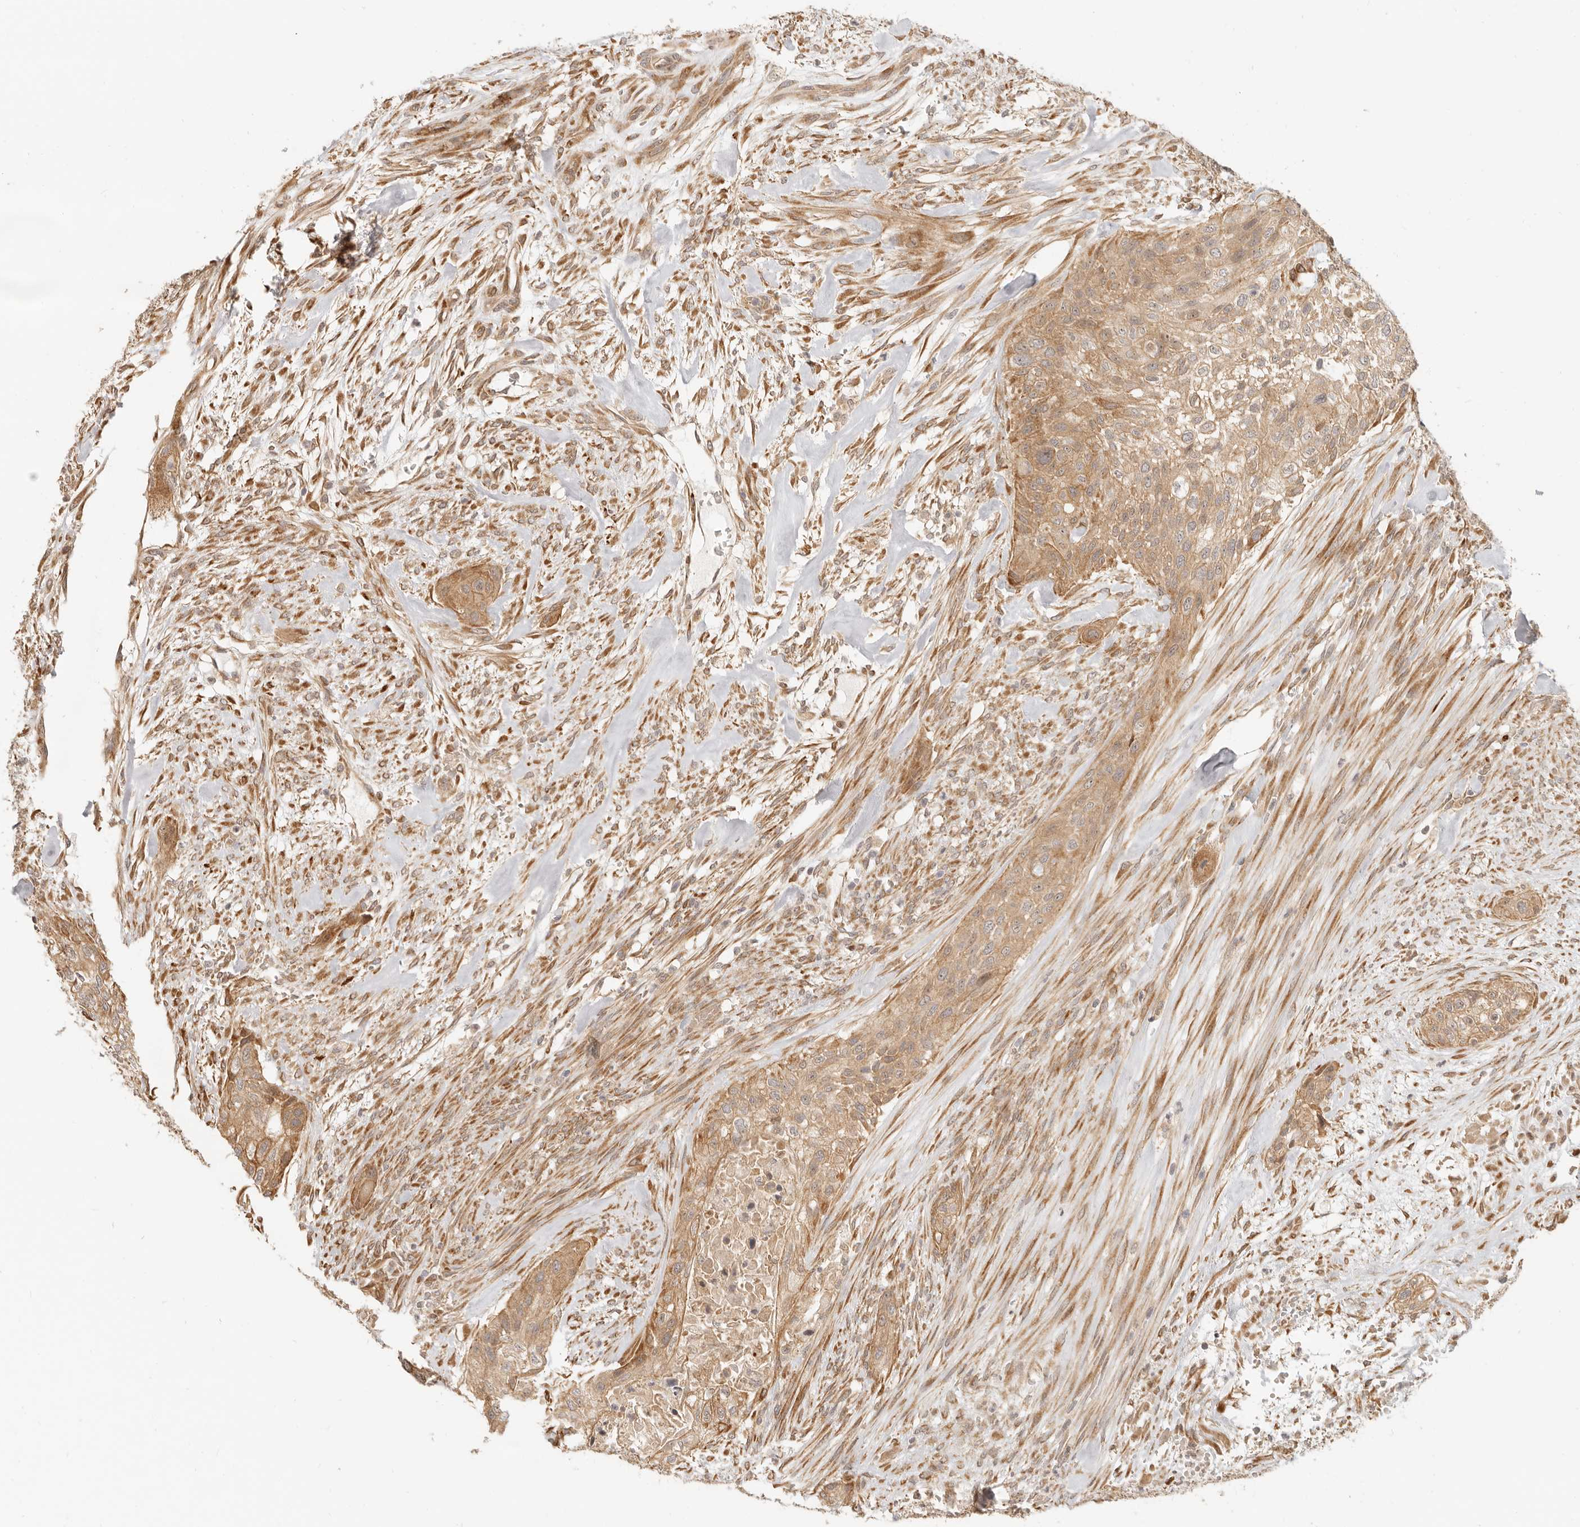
{"staining": {"intensity": "moderate", "quantity": ">75%", "location": "cytoplasmic/membranous"}, "tissue": "urothelial cancer", "cell_type": "Tumor cells", "image_type": "cancer", "snomed": [{"axis": "morphology", "description": "Urothelial carcinoma, High grade"}, {"axis": "topography", "description": "Urinary bladder"}], "caption": "An IHC histopathology image of tumor tissue is shown. Protein staining in brown highlights moderate cytoplasmic/membranous positivity in urothelial cancer within tumor cells.", "gene": "TUFT1", "patient": {"sex": "male", "age": 35}}